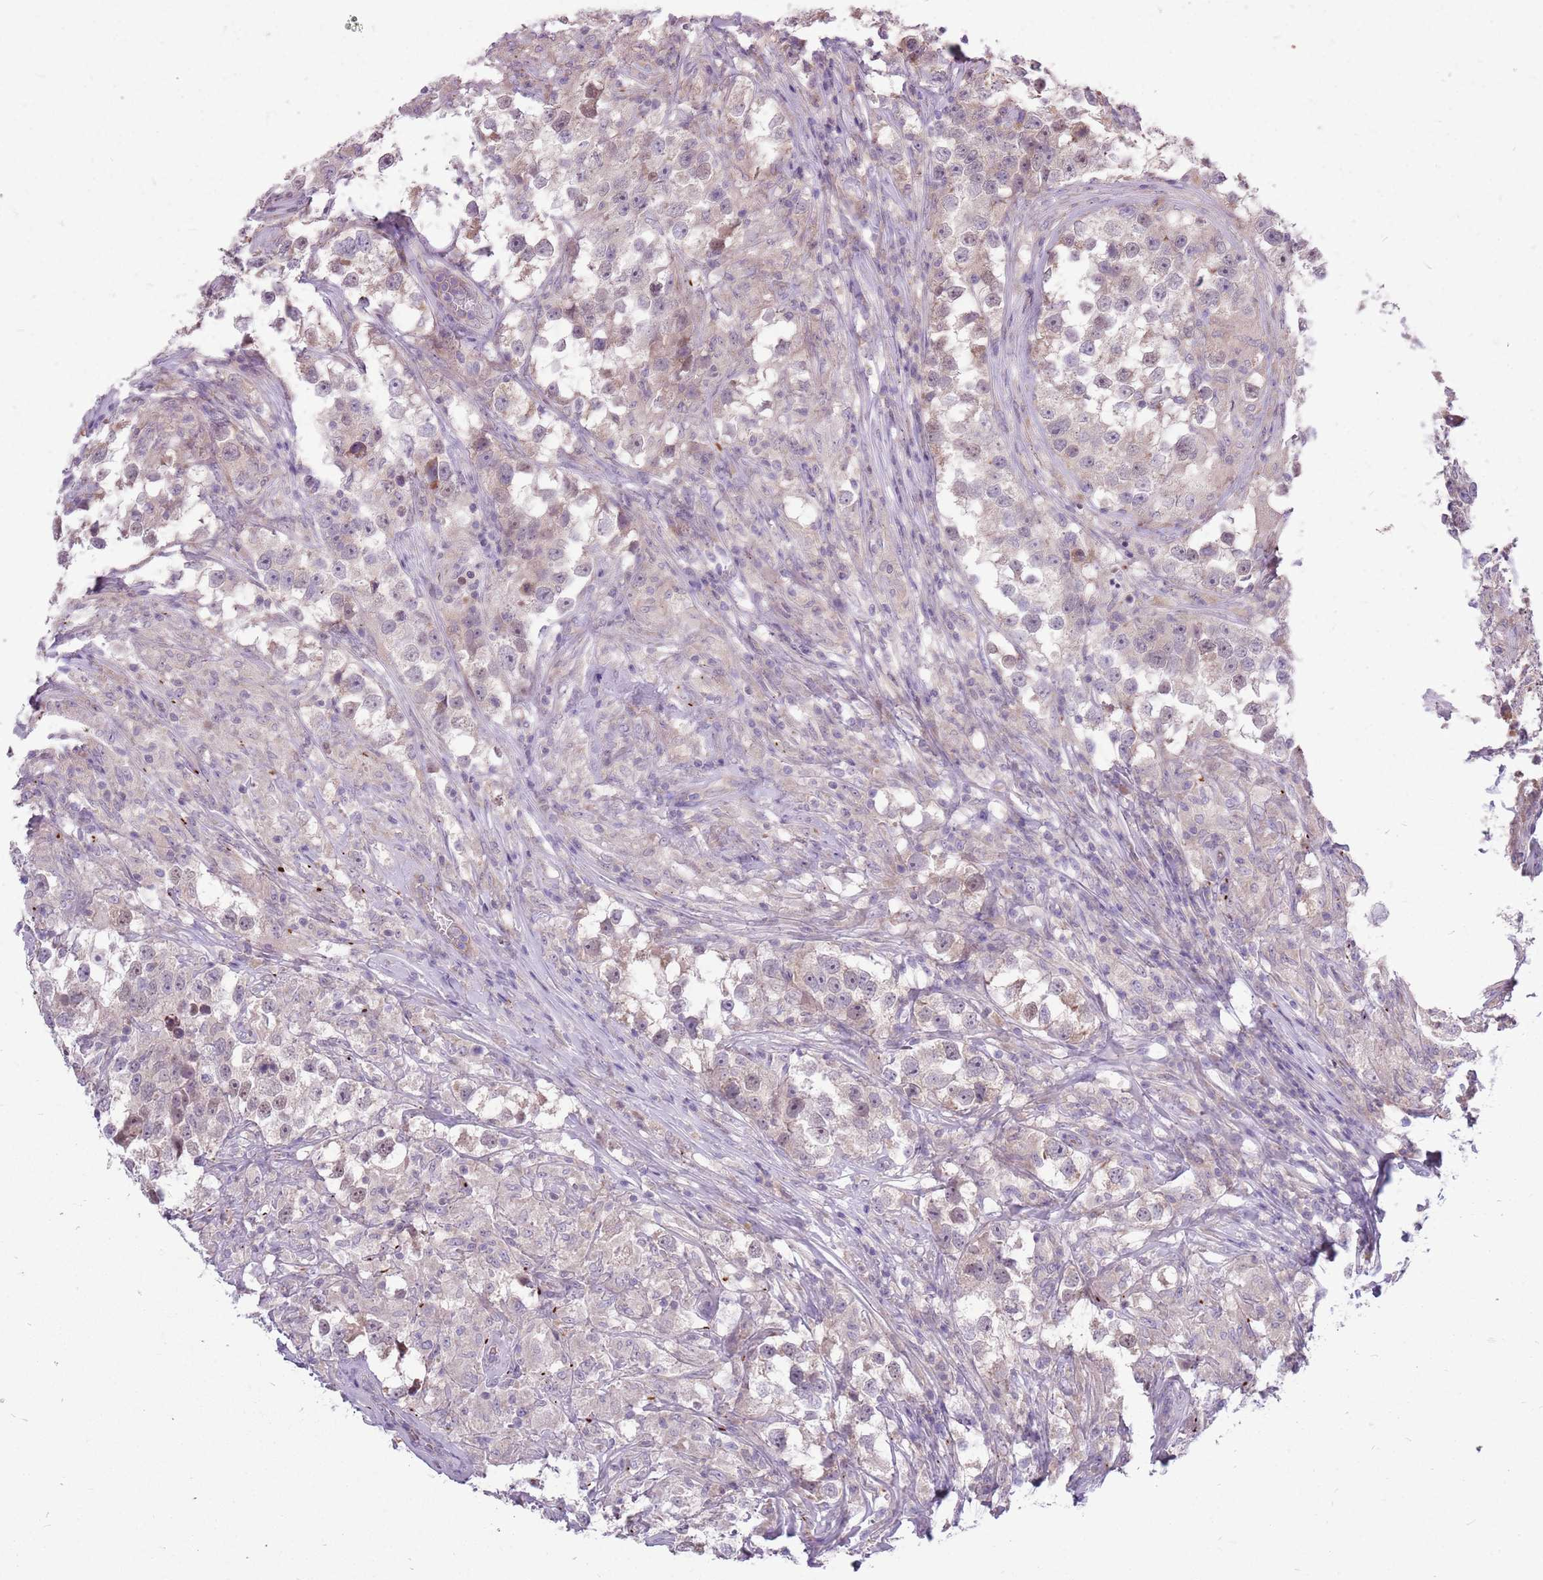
{"staining": {"intensity": "weak", "quantity": "<25%", "location": "cytoplasmic/membranous,nuclear"}, "tissue": "testis cancer", "cell_type": "Tumor cells", "image_type": "cancer", "snomed": [{"axis": "morphology", "description": "Seminoma, NOS"}, {"axis": "topography", "description": "Testis"}], "caption": "This photomicrograph is of testis cancer stained with immunohistochemistry (IHC) to label a protein in brown with the nuclei are counter-stained blue. There is no positivity in tumor cells.", "gene": "PPP1R27", "patient": {"sex": "male", "age": 46}}